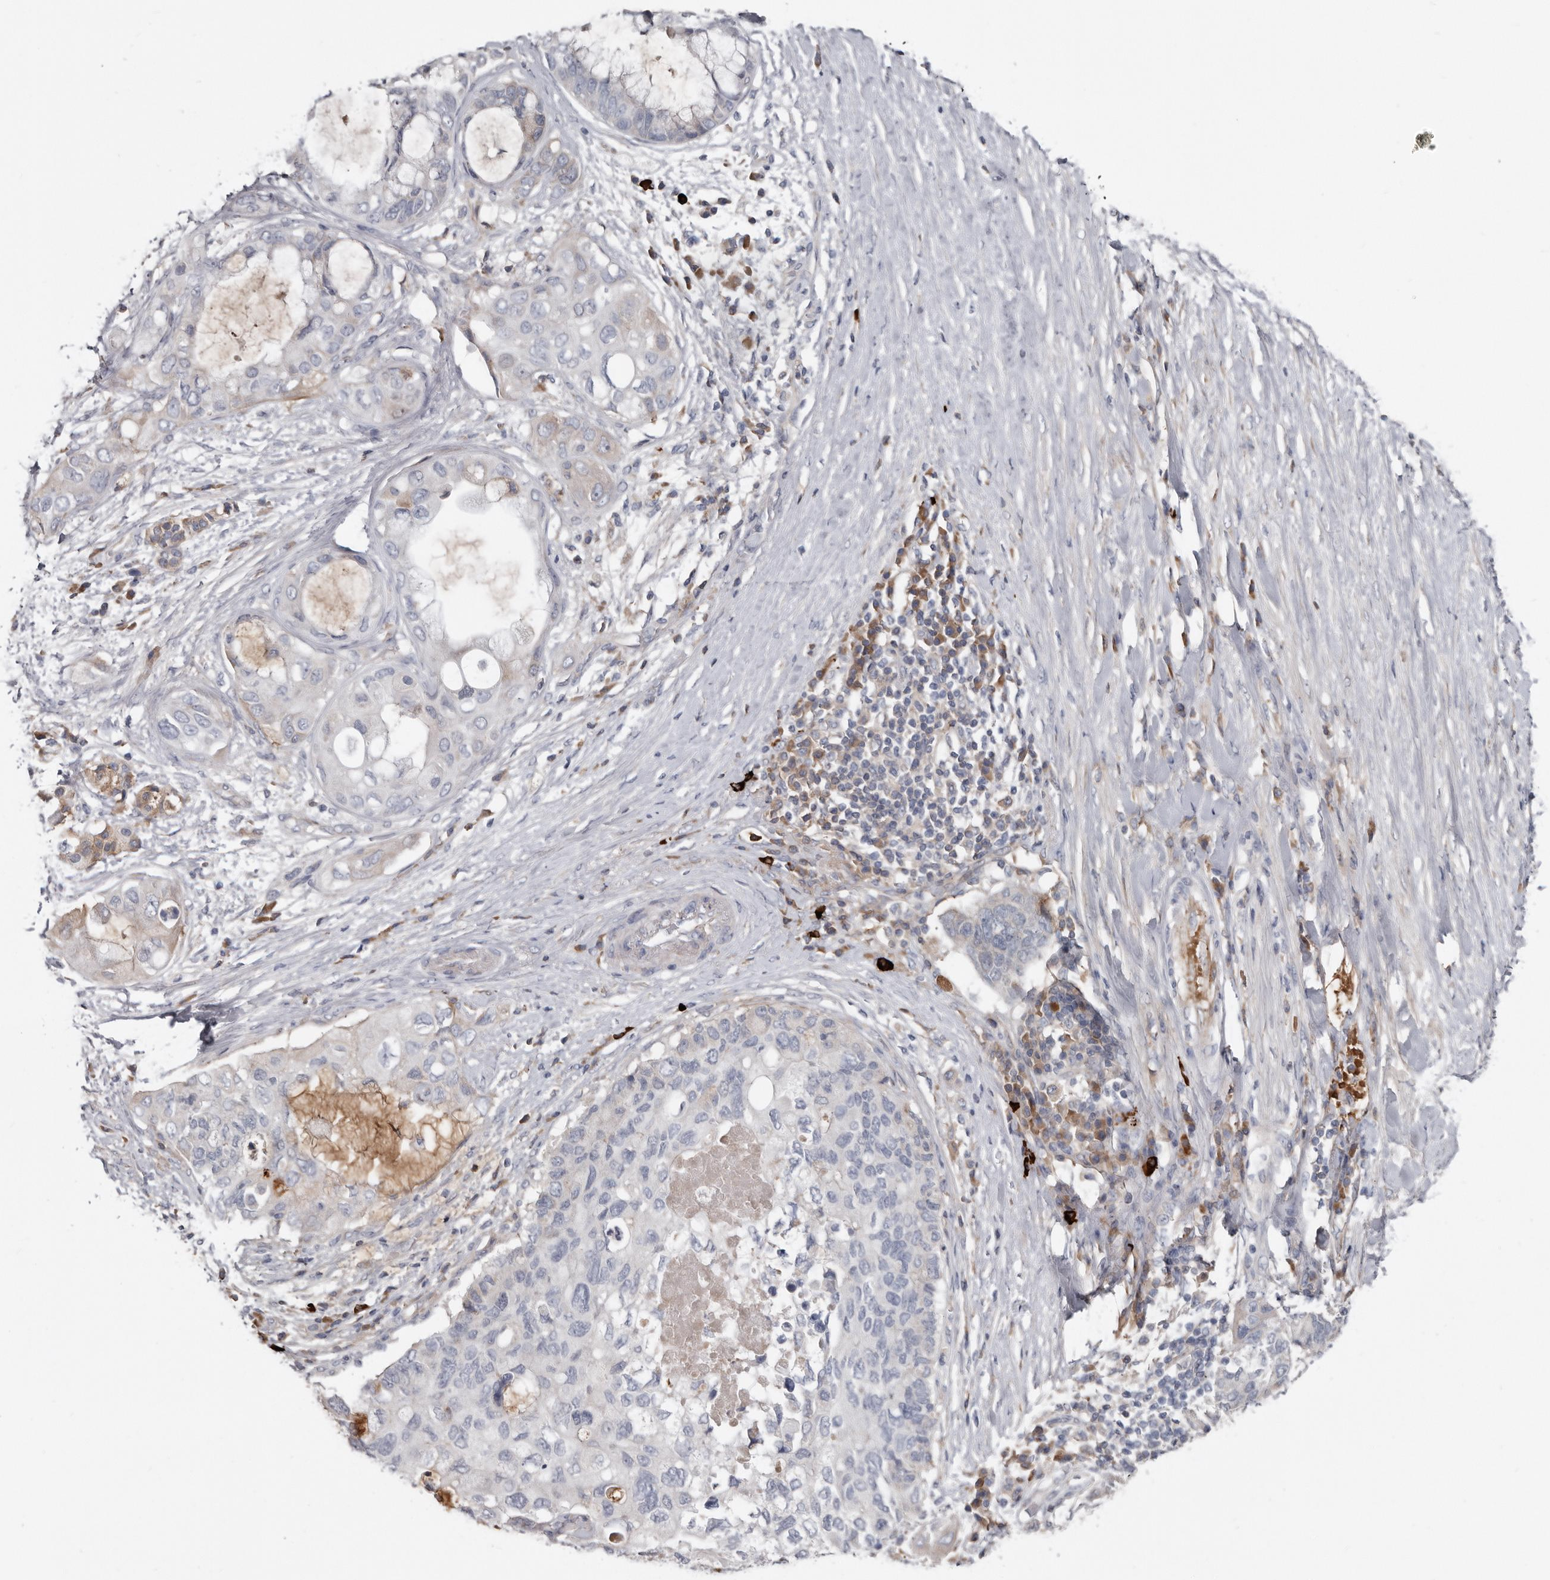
{"staining": {"intensity": "negative", "quantity": "none", "location": "none"}, "tissue": "pancreatic cancer", "cell_type": "Tumor cells", "image_type": "cancer", "snomed": [{"axis": "morphology", "description": "Adenocarcinoma, NOS"}, {"axis": "topography", "description": "Pancreas"}], "caption": "Tumor cells show no significant positivity in pancreatic cancer.", "gene": "ZNF114", "patient": {"sex": "female", "age": 56}}